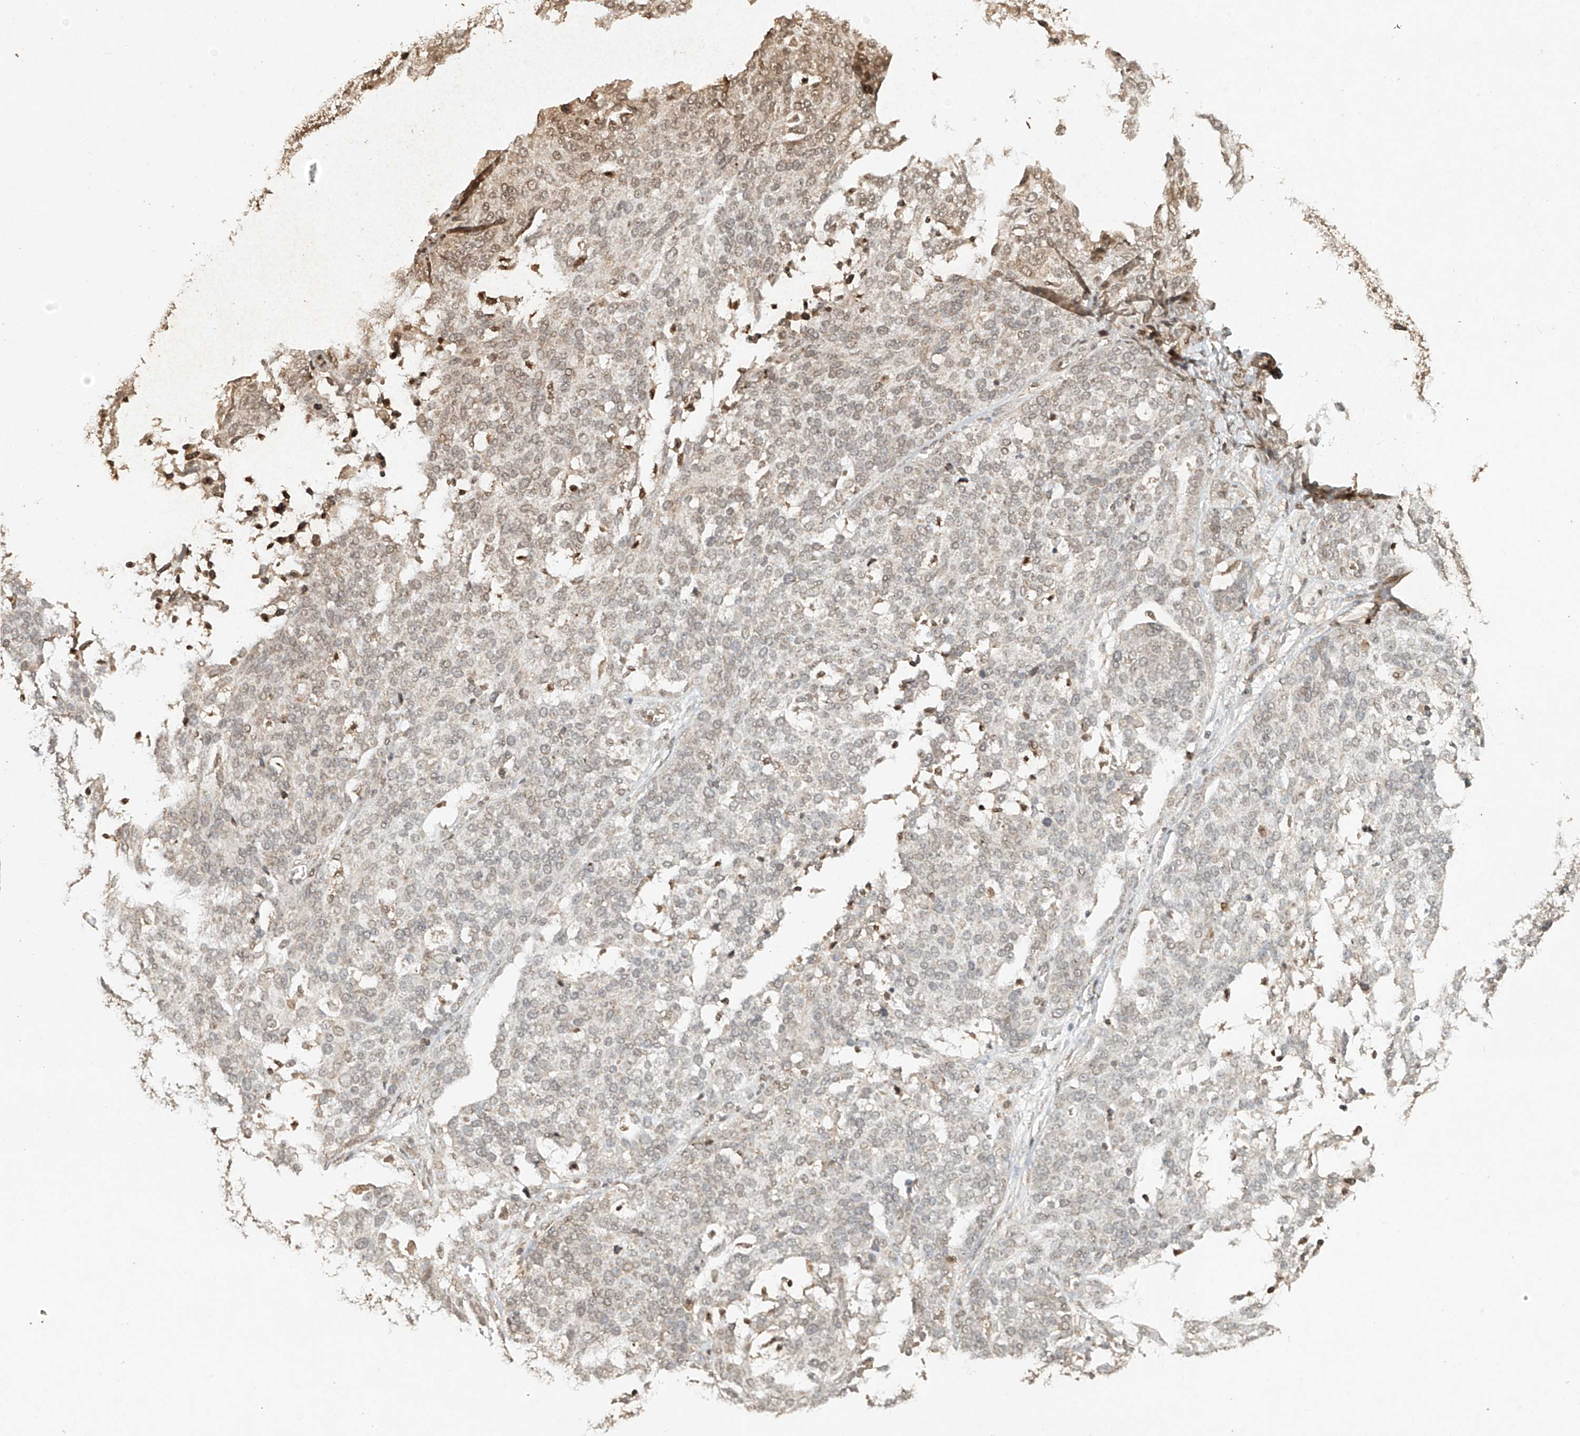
{"staining": {"intensity": "weak", "quantity": "<25%", "location": "nuclear"}, "tissue": "ovarian cancer", "cell_type": "Tumor cells", "image_type": "cancer", "snomed": [{"axis": "morphology", "description": "Cystadenocarcinoma, serous, NOS"}, {"axis": "topography", "description": "Ovary"}], "caption": "There is no significant positivity in tumor cells of ovarian cancer (serous cystadenocarcinoma).", "gene": "TIGAR", "patient": {"sex": "female", "age": 44}}